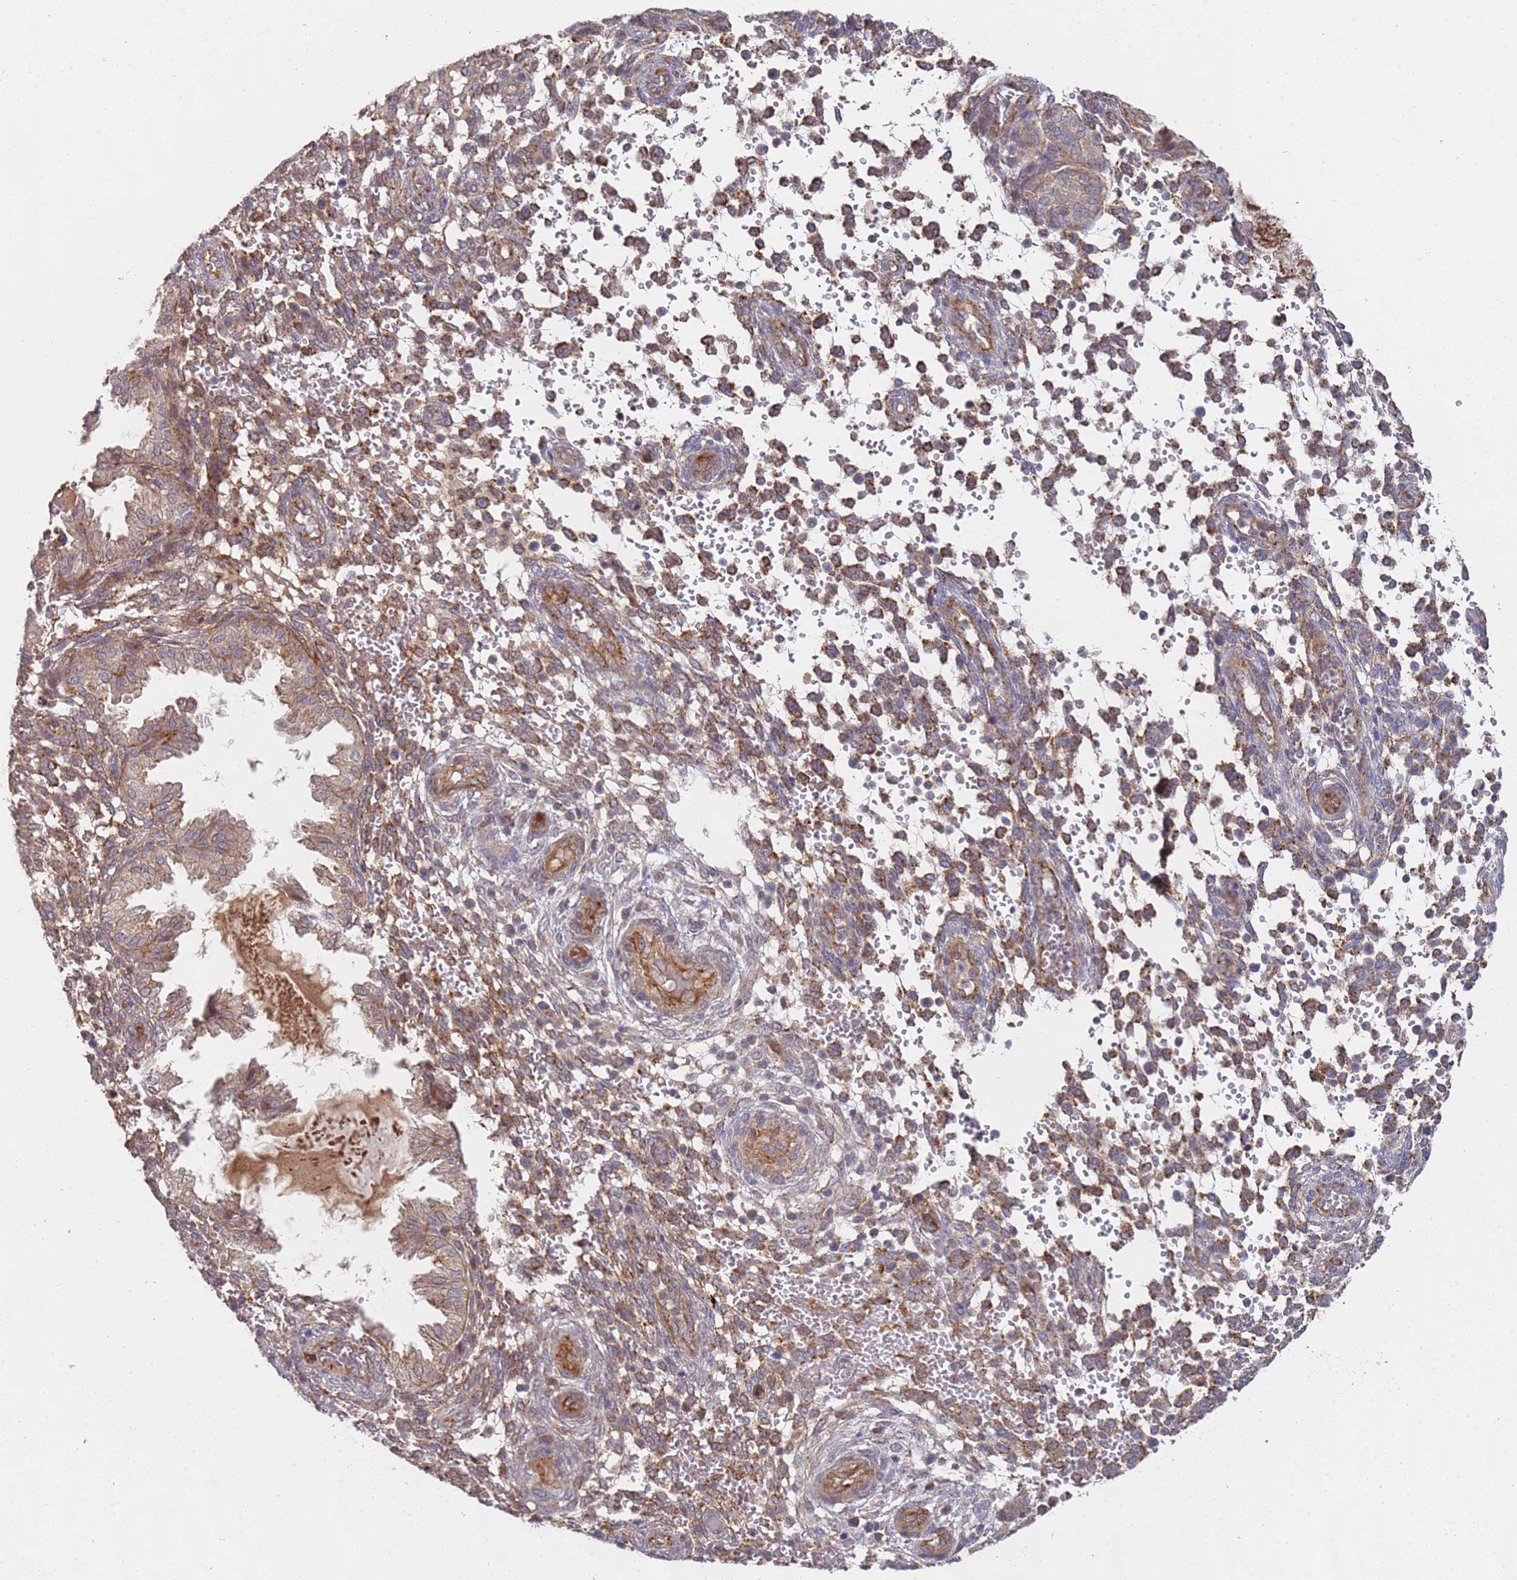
{"staining": {"intensity": "moderate", "quantity": ">75%", "location": "cytoplasmic/membranous"}, "tissue": "endometrium", "cell_type": "Cells in endometrial stroma", "image_type": "normal", "snomed": [{"axis": "morphology", "description": "Normal tissue, NOS"}, {"axis": "topography", "description": "Endometrium"}], "caption": "Human endometrium stained with a brown dye reveals moderate cytoplasmic/membranous positive staining in about >75% of cells in endometrial stroma.", "gene": "ABCB6", "patient": {"sex": "female", "age": 33}}